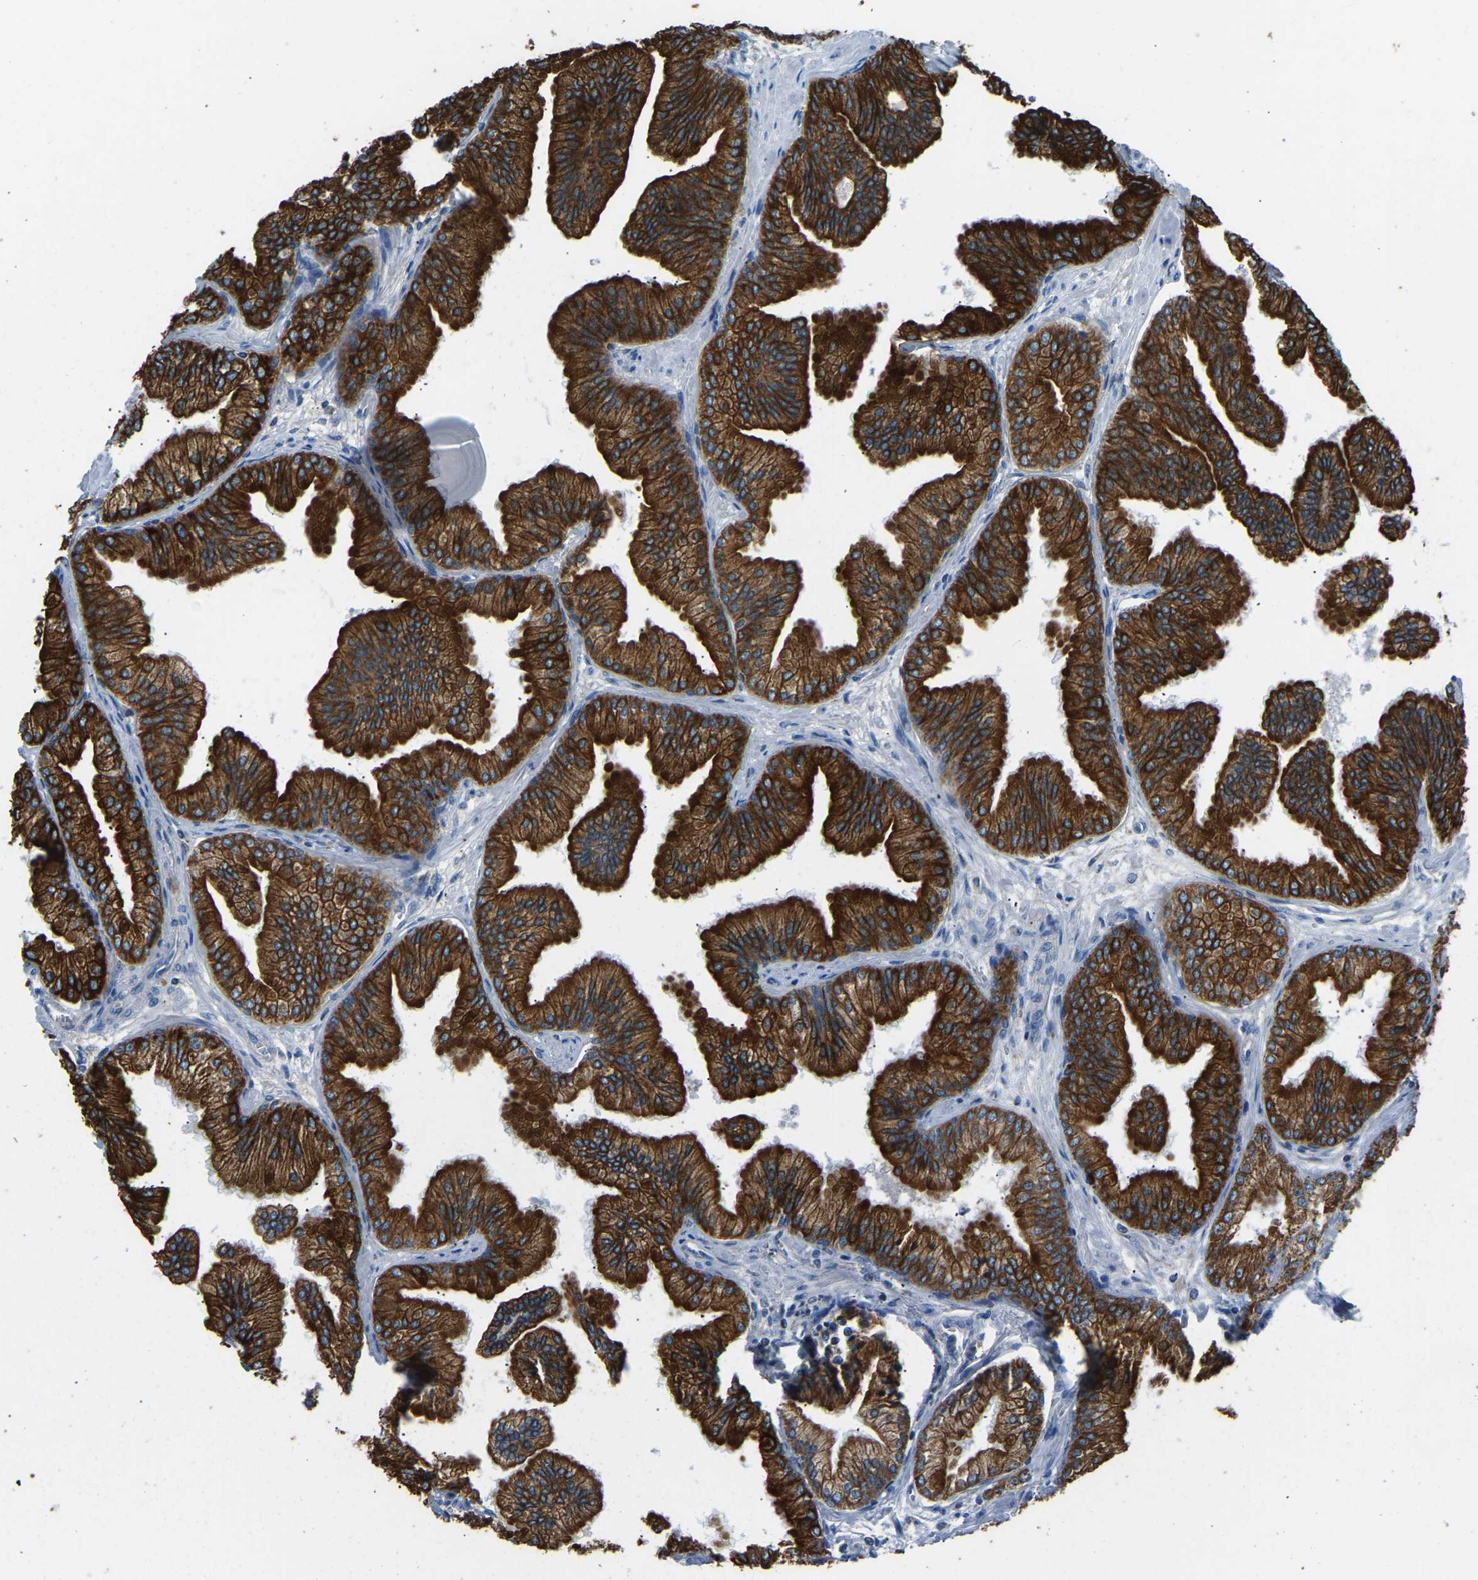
{"staining": {"intensity": "strong", "quantity": ">75%", "location": "cytoplasmic/membranous"}, "tissue": "prostate cancer", "cell_type": "Tumor cells", "image_type": "cancer", "snomed": [{"axis": "morphology", "description": "Adenocarcinoma, Low grade"}, {"axis": "topography", "description": "Prostate"}], "caption": "Prostate cancer stained with a protein marker exhibits strong staining in tumor cells.", "gene": "ZNF200", "patient": {"sex": "male", "age": 52}}